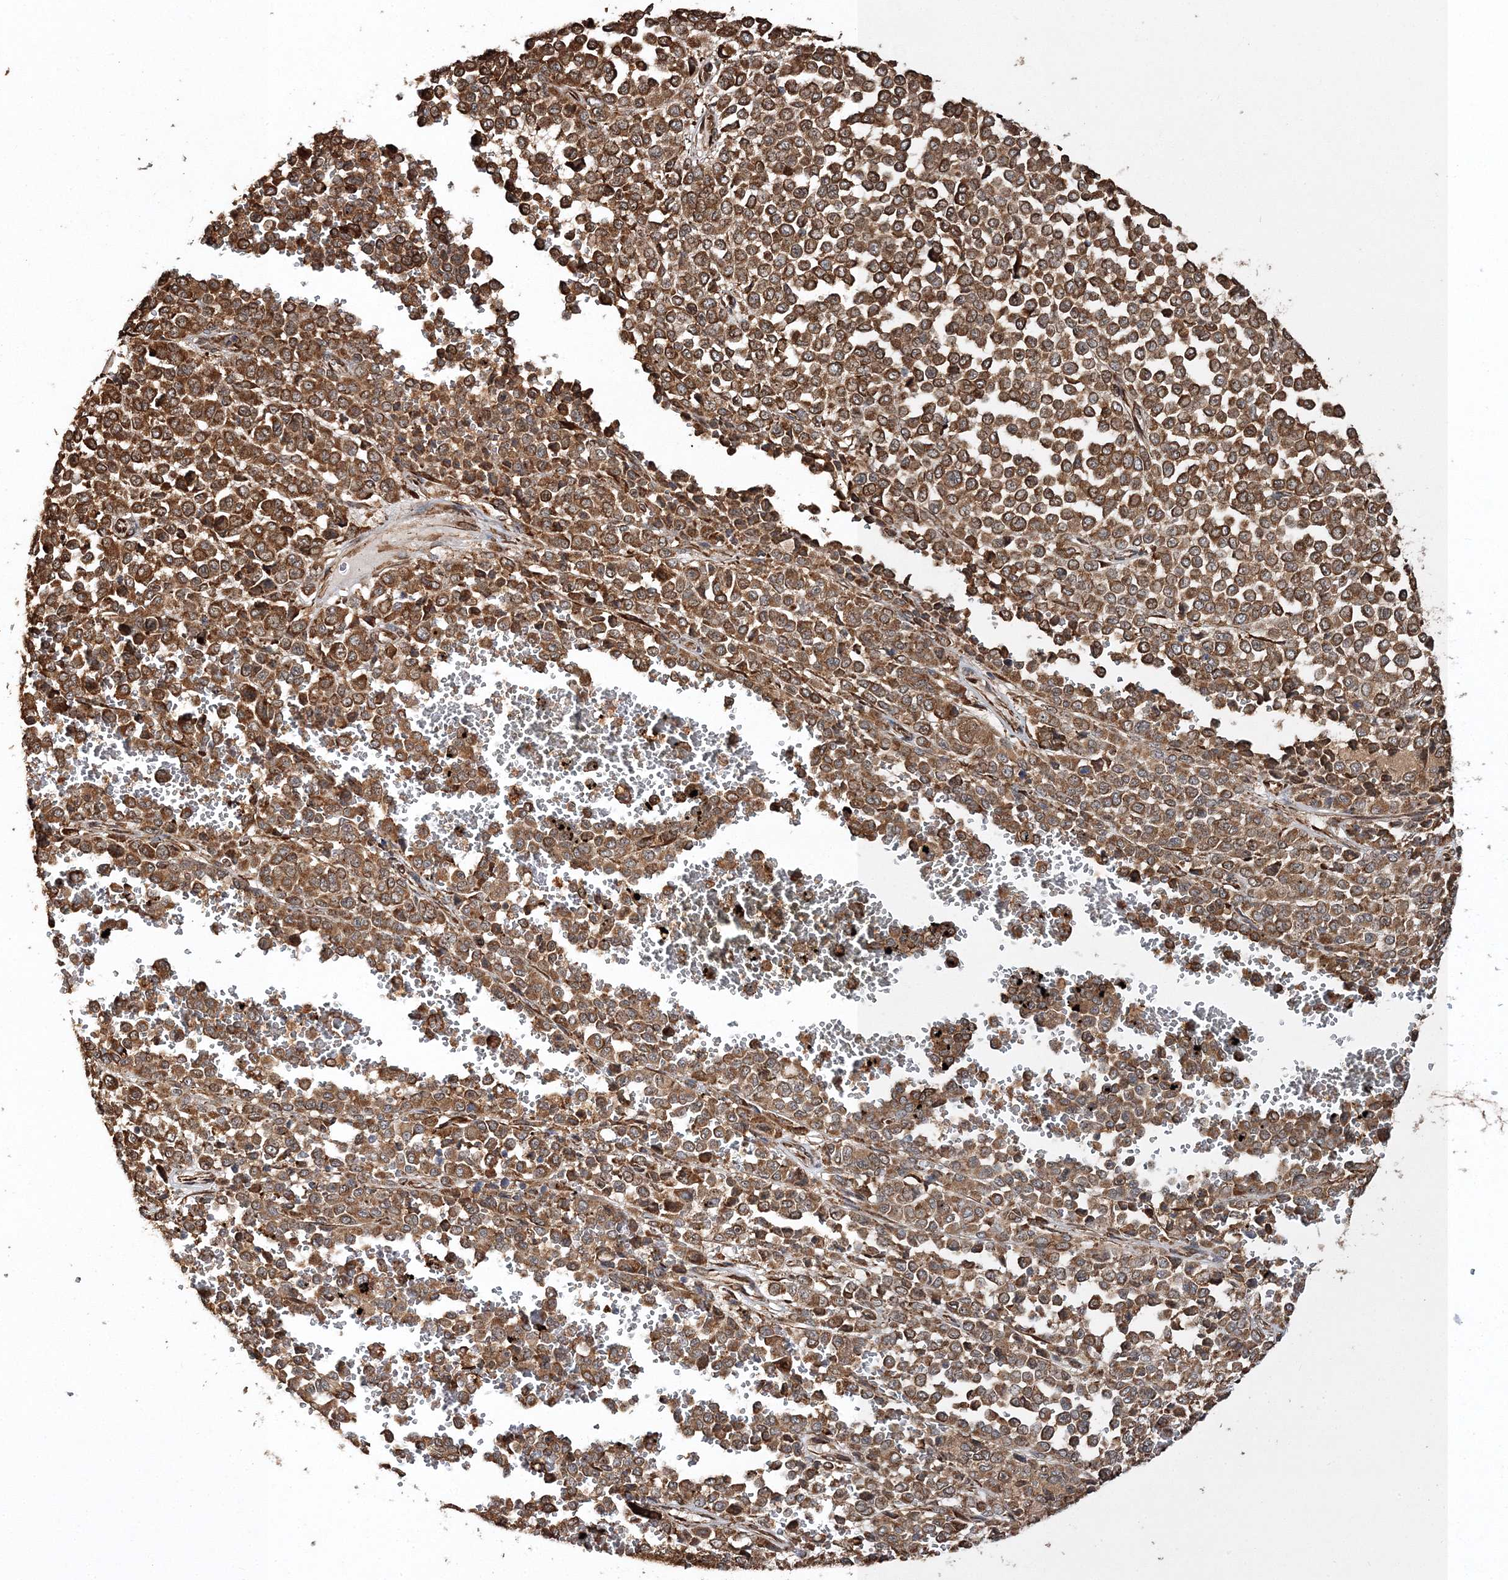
{"staining": {"intensity": "moderate", "quantity": ">75%", "location": "cytoplasmic/membranous"}, "tissue": "melanoma", "cell_type": "Tumor cells", "image_type": "cancer", "snomed": [{"axis": "morphology", "description": "Malignant melanoma, Metastatic site"}, {"axis": "topography", "description": "Pancreas"}], "caption": "Immunohistochemical staining of malignant melanoma (metastatic site) reveals medium levels of moderate cytoplasmic/membranous protein positivity in about >75% of tumor cells. (IHC, brightfield microscopy, high magnification).", "gene": "SCRN3", "patient": {"sex": "female", "age": 30}}